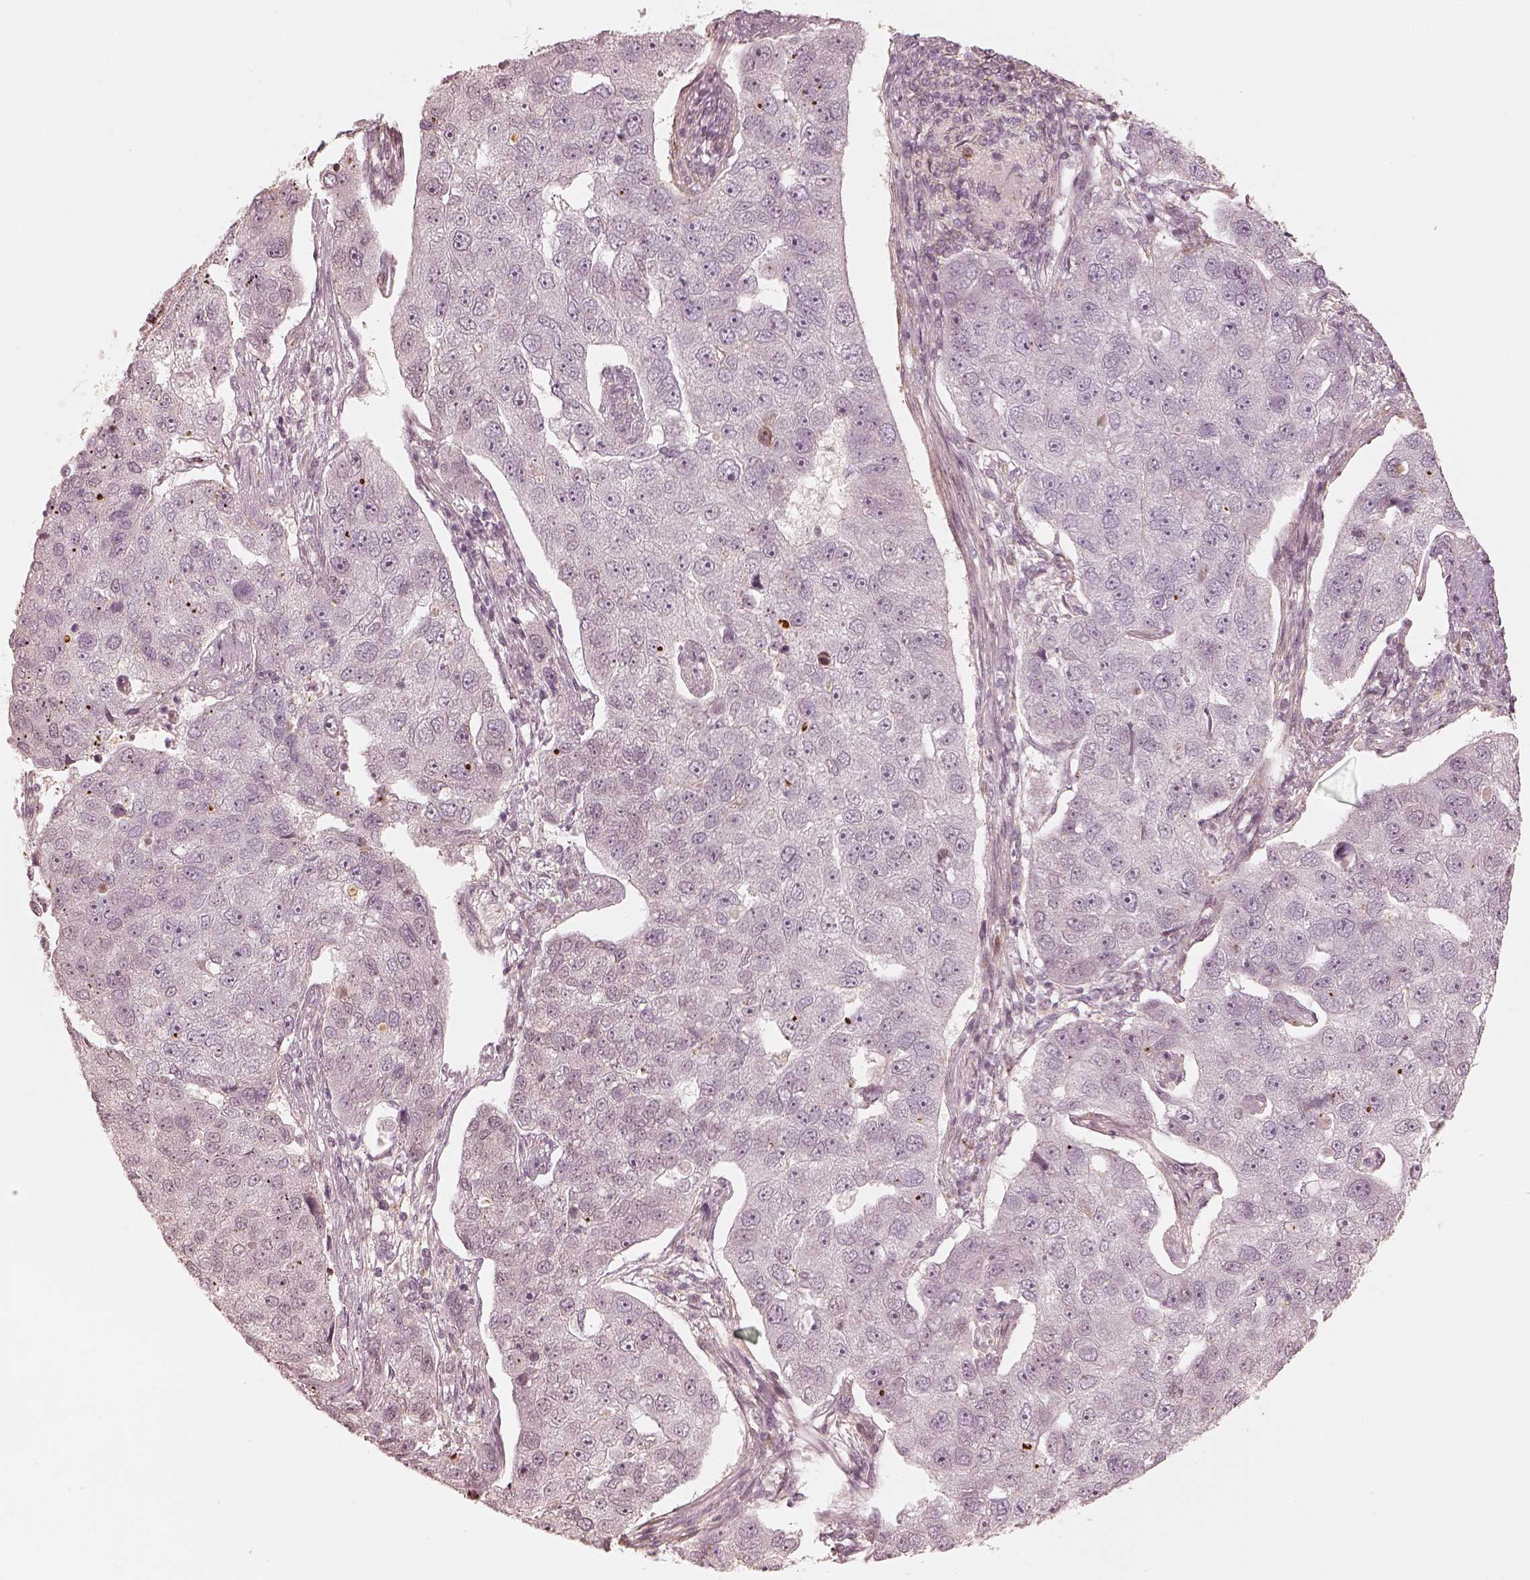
{"staining": {"intensity": "negative", "quantity": "none", "location": "none"}, "tissue": "pancreatic cancer", "cell_type": "Tumor cells", "image_type": "cancer", "snomed": [{"axis": "morphology", "description": "Adenocarcinoma, NOS"}, {"axis": "topography", "description": "Pancreas"}], "caption": "There is no significant expression in tumor cells of pancreatic cancer (adenocarcinoma). (DAB (3,3'-diaminobenzidine) immunohistochemistry (IHC) with hematoxylin counter stain).", "gene": "GORASP2", "patient": {"sex": "female", "age": 61}}